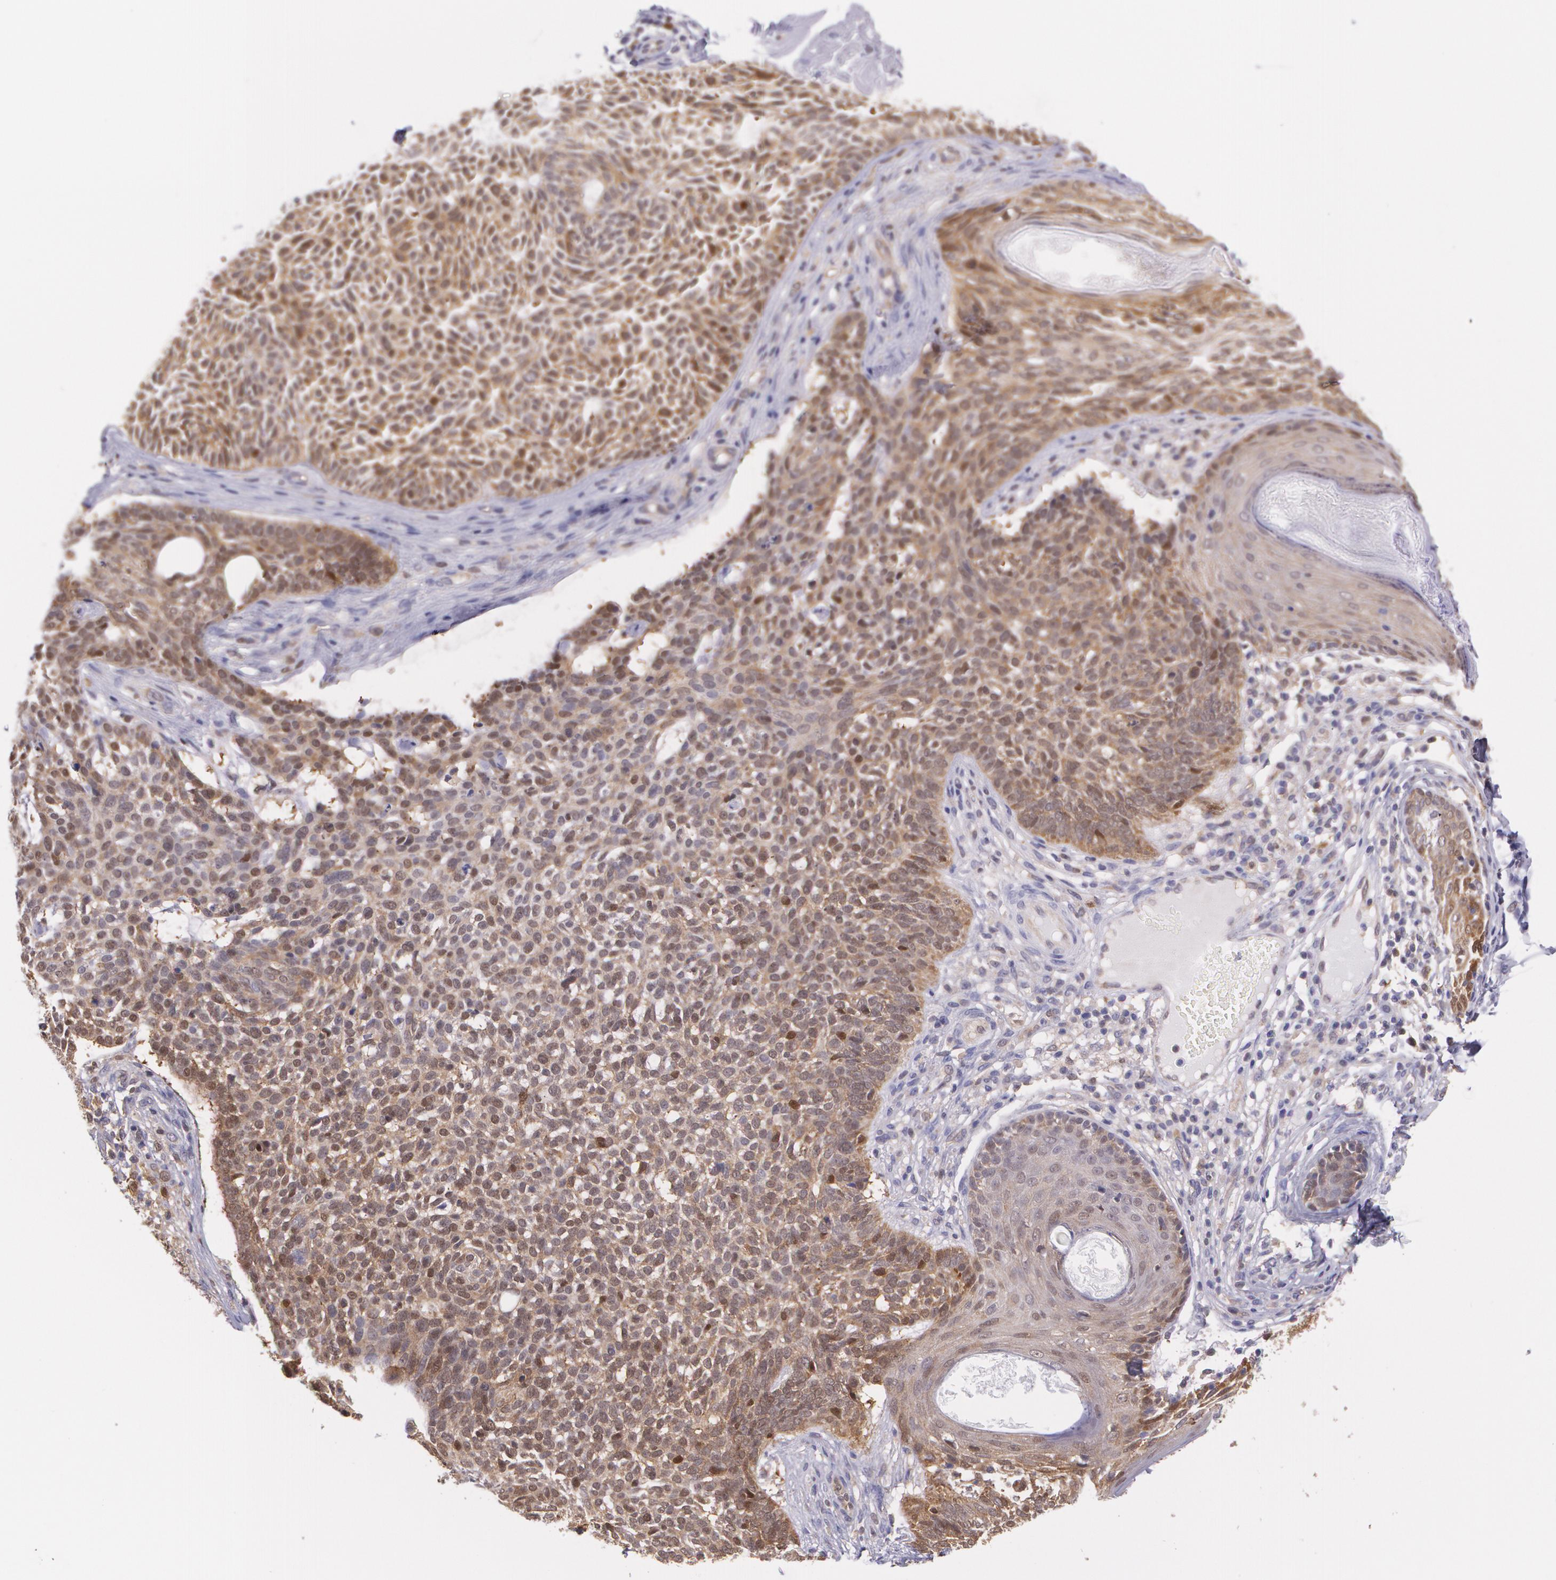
{"staining": {"intensity": "moderate", "quantity": ">75%", "location": "cytoplasmic/membranous,nuclear"}, "tissue": "skin cancer", "cell_type": "Tumor cells", "image_type": "cancer", "snomed": [{"axis": "morphology", "description": "Basal cell carcinoma"}, {"axis": "topography", "description": "Skin"}], "caption": "Protein staining reveals moderate cytoplasmic/membranous and nuclear positivity in about >75% of tumor cells in skin basal cell carcinoma.", "gene": "HSPH1", "patient": {"sex": "male", "age": 74}}